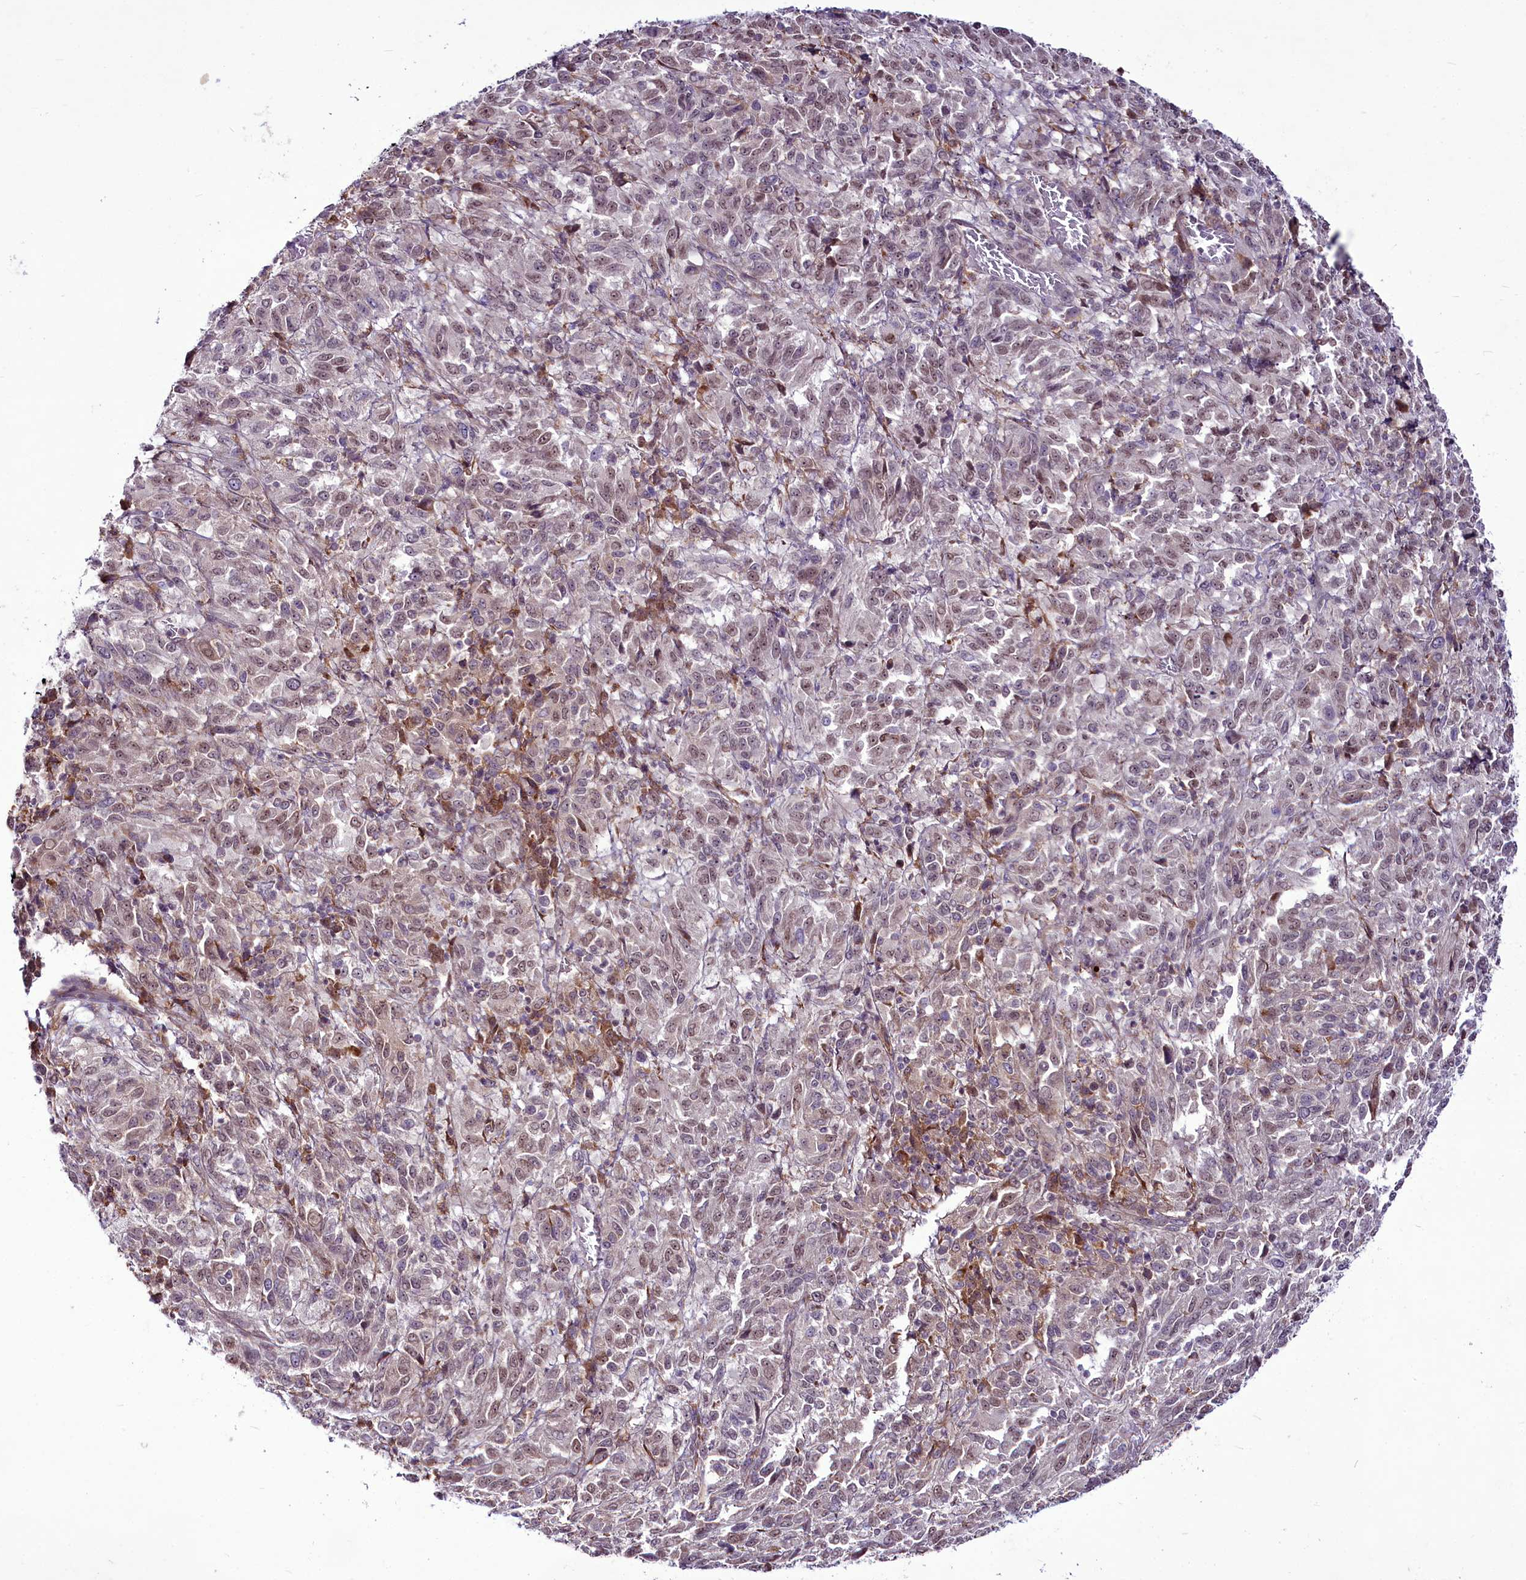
{"staining": {"intensity": "weak", "quantity": "25%-75%", "location": "nuclear"}, "tissue": "melanoma", "cell_type": "Tumor cells", "image_type": "cancer", "snomed": [{"axis": "morphology", "description": "Malignant melanoma, Metastatic site"}, {"axis": "topography", "description": "Lung"}], "caption": "Malignant melanoma (metastatic site) was stained to show a protein in brown. There is low levels of weak nuclear staining in approximately 25%-75% of tumor cells.", "gene": "RSBN1", "patient": {"sex": "male", "age": 64}}